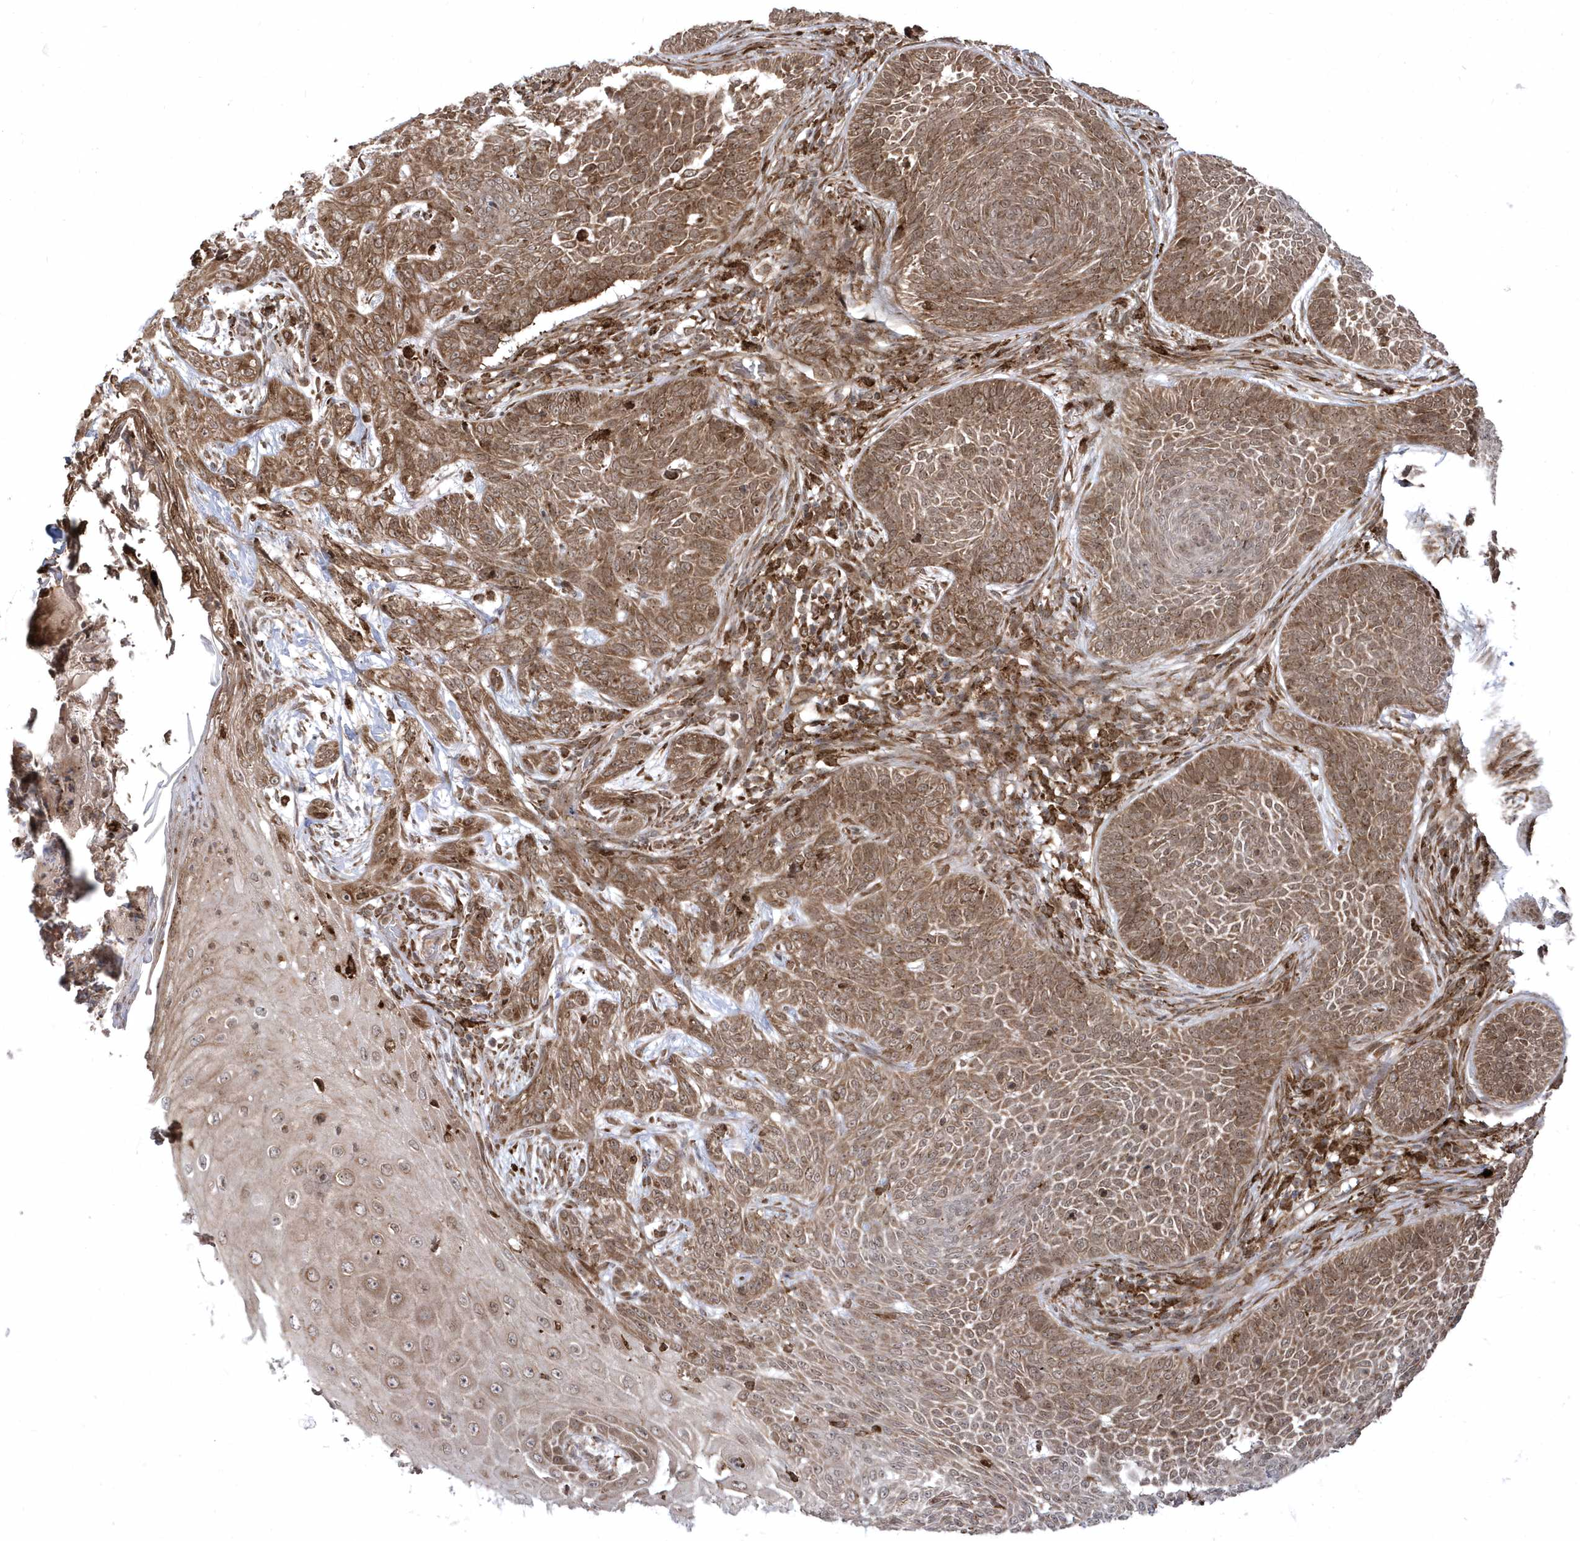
{"staining": {"intensity": "moderate", "quantity": ">75%", "location": "cytoplasmic/membranous,nuclear"}, "tissue": "skin cancer", "cell_type": "Tumor cells", "image_type": "cancer", "snomed": [{"axis": "morphology", "description": "Basal cell carcinoma"}, {"axis": "topography", "description": "Skin"}], "caption": "Skin cancer stained with a protein marker shows moderate staining in tumor cells.", "gene": "EPC2", "patient": {"sex": "male", "age": 85}}